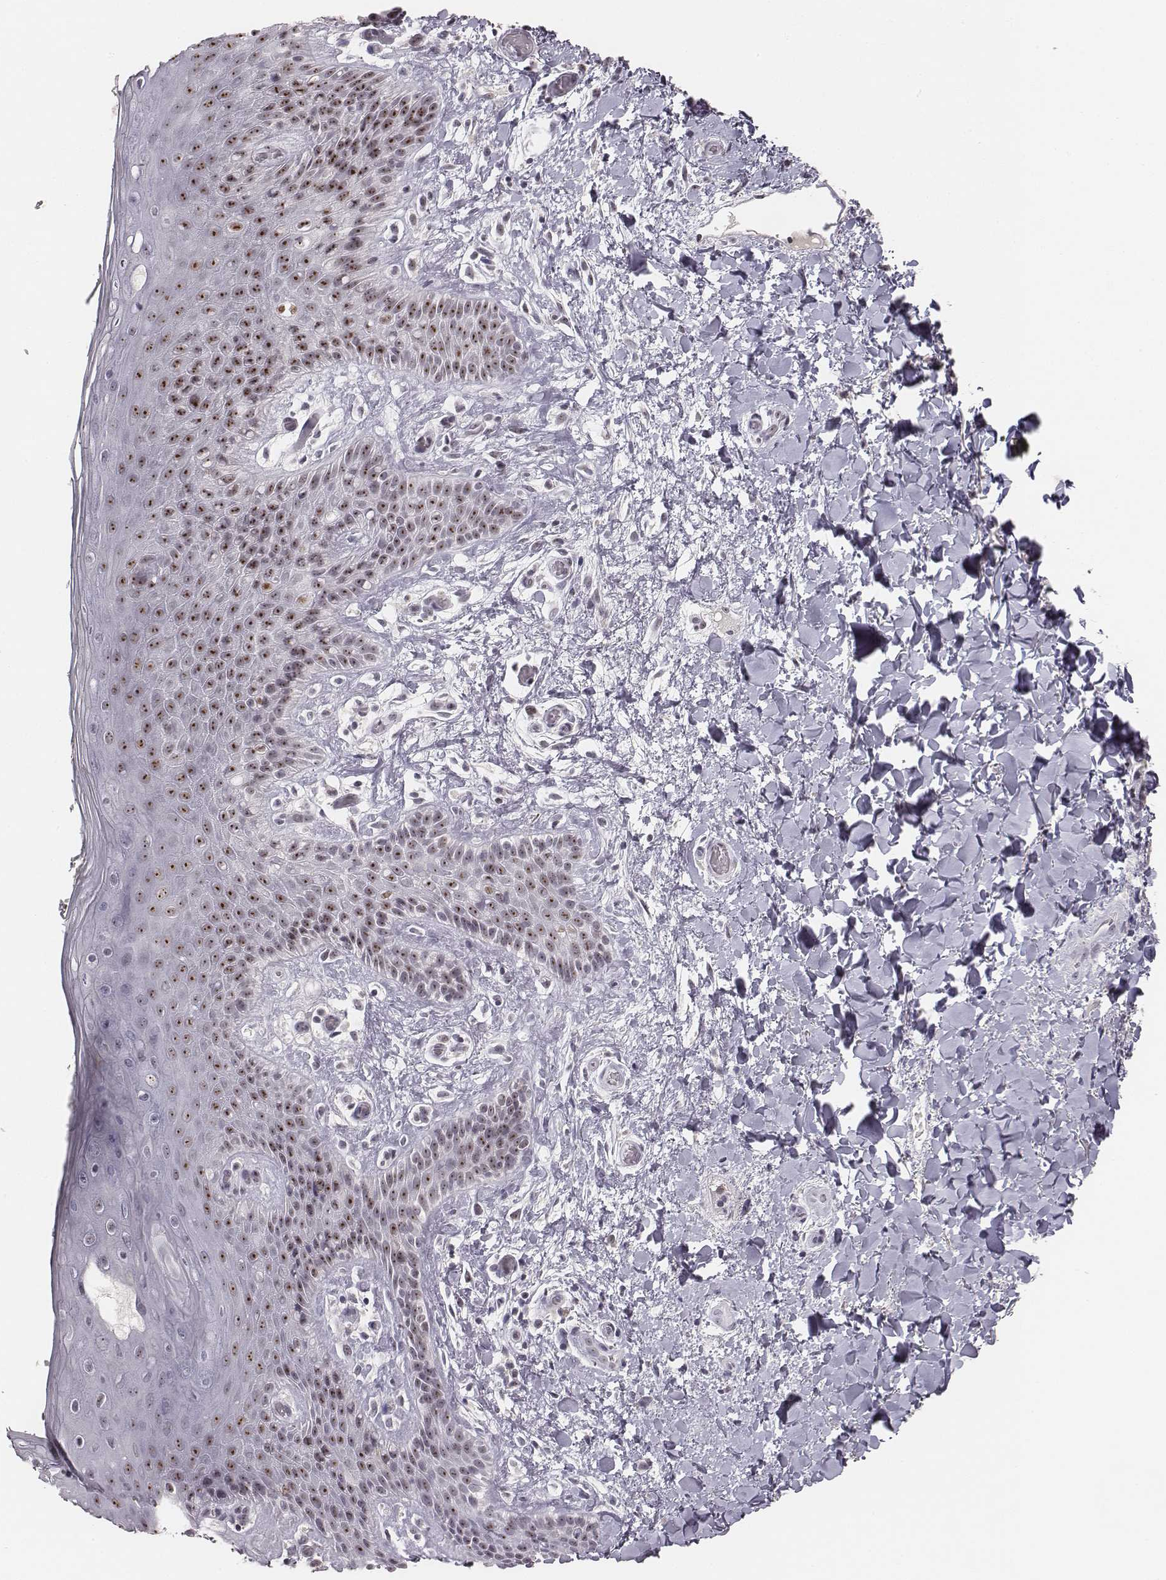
{"staining": {"intensity": "strong", "quantity": "25%-75%", "location": "nuclear"}, "tissue": "skin", "cell_type": "Epidermal cells", "image_type": "normal", "snomed": [{"axis": "morphology", "description": "Normal tissue, NOS"}, {"axis": "topography", "description": "Anal"}], "caption": "Immunohistochemistry (IHC) staining of benign skin, which exhibits high levels of strong nuclear positivity in approximately 25%-75% of epidermal cells indicating strong nuclear protein positivity. The staining was performed using DAB (brown) for protein detection and nuclei were counterstained in hematoxylin (blue).", "gene": "NIFK", "patient": {"sex": "male", "age": 36}}